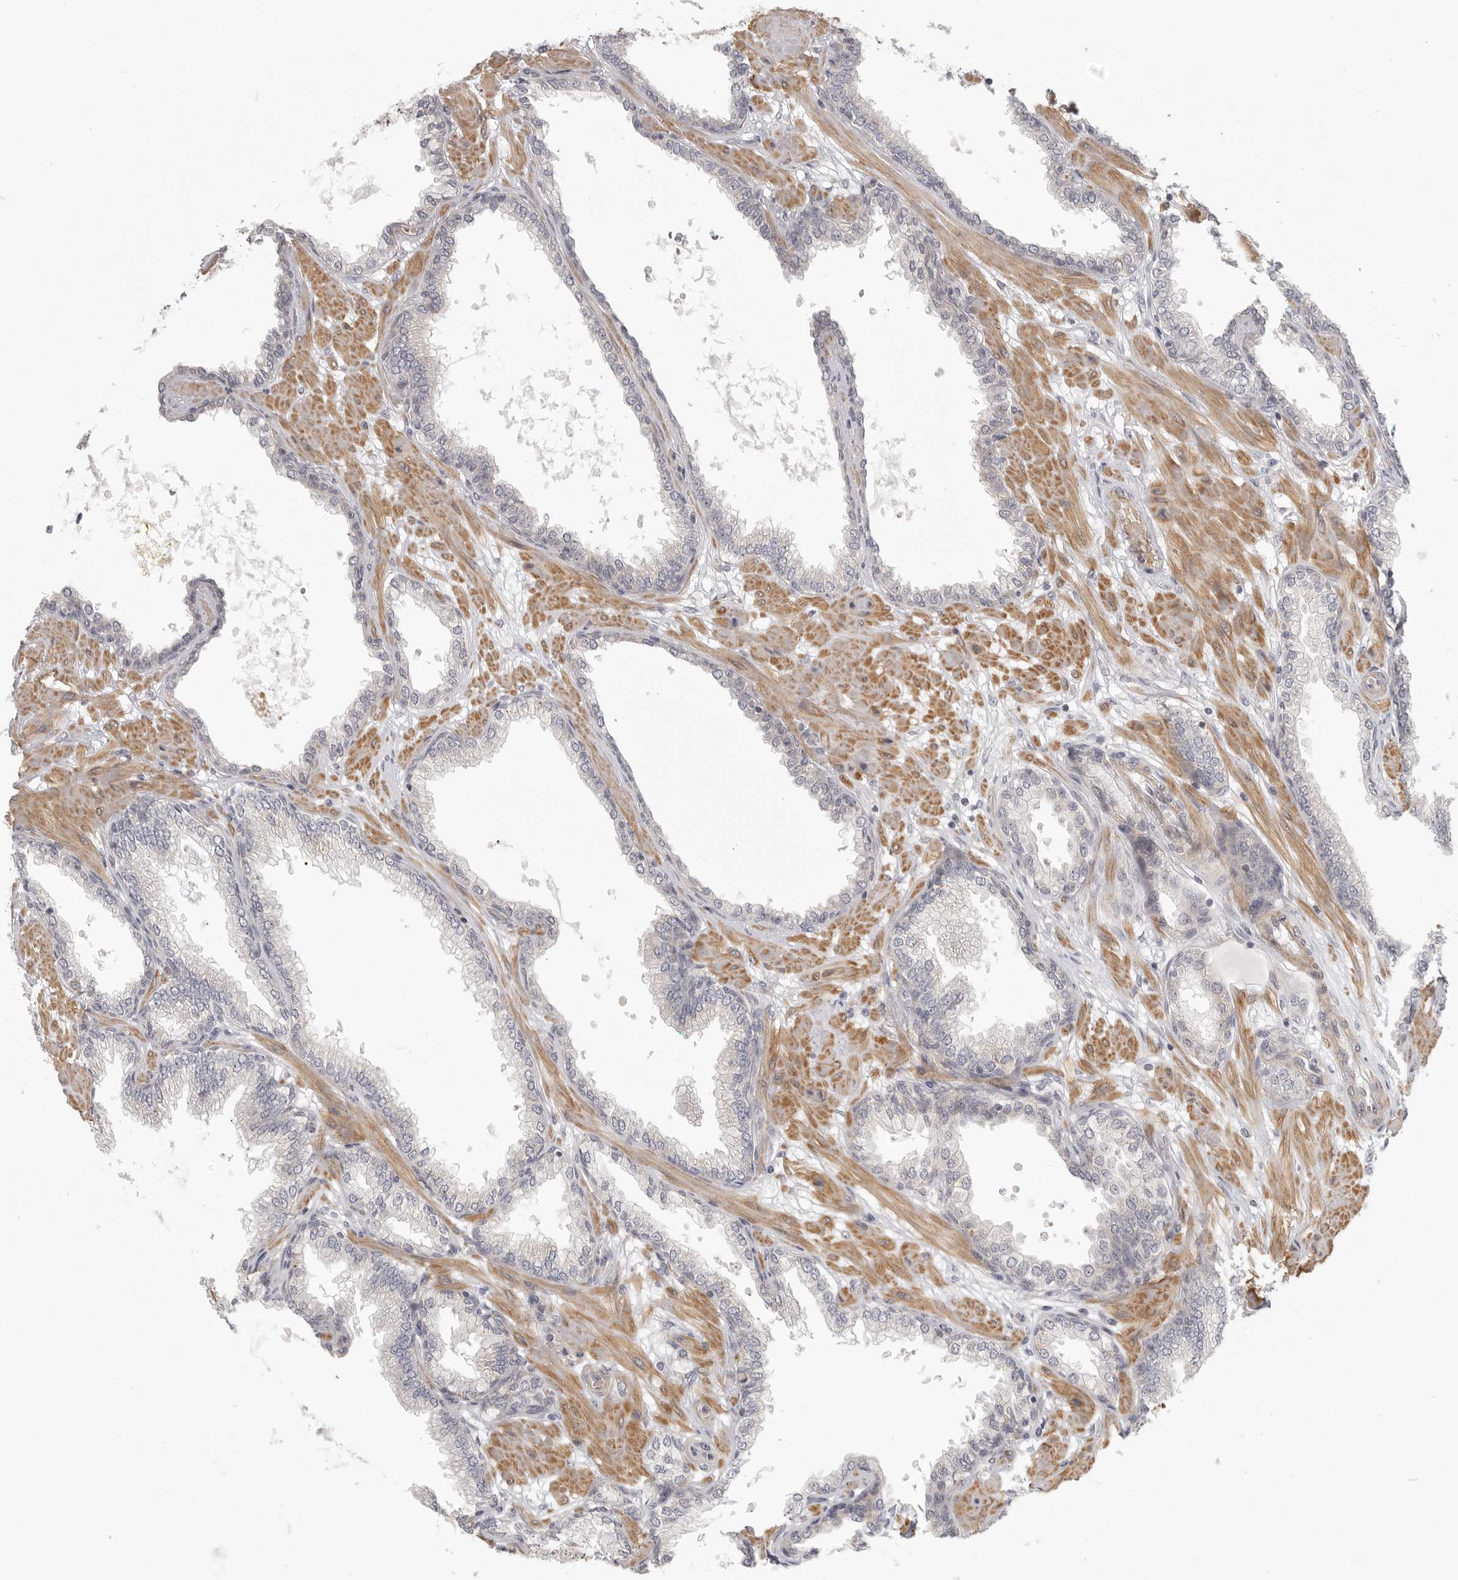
{"staining": {"intensity": "negative", "quantity": "none", "location": "none"}, "tissue": "prostate cancer", "cell_type": "Tumor cells", "image_type": "cancer", "snomed": [{"axis": "morphology", "description": "Adenocarcinoma, Low grade"}, {"axis": "topography", "description": "Prostate"}], "caption": "A micrograph of prostate cancer (adenocarcinoma (low-grade)) stained for a protein demonstrates no brown staining in tumor cells.", "gene": "CCPG1", "patient": {"sex": "male", "age": 60}}